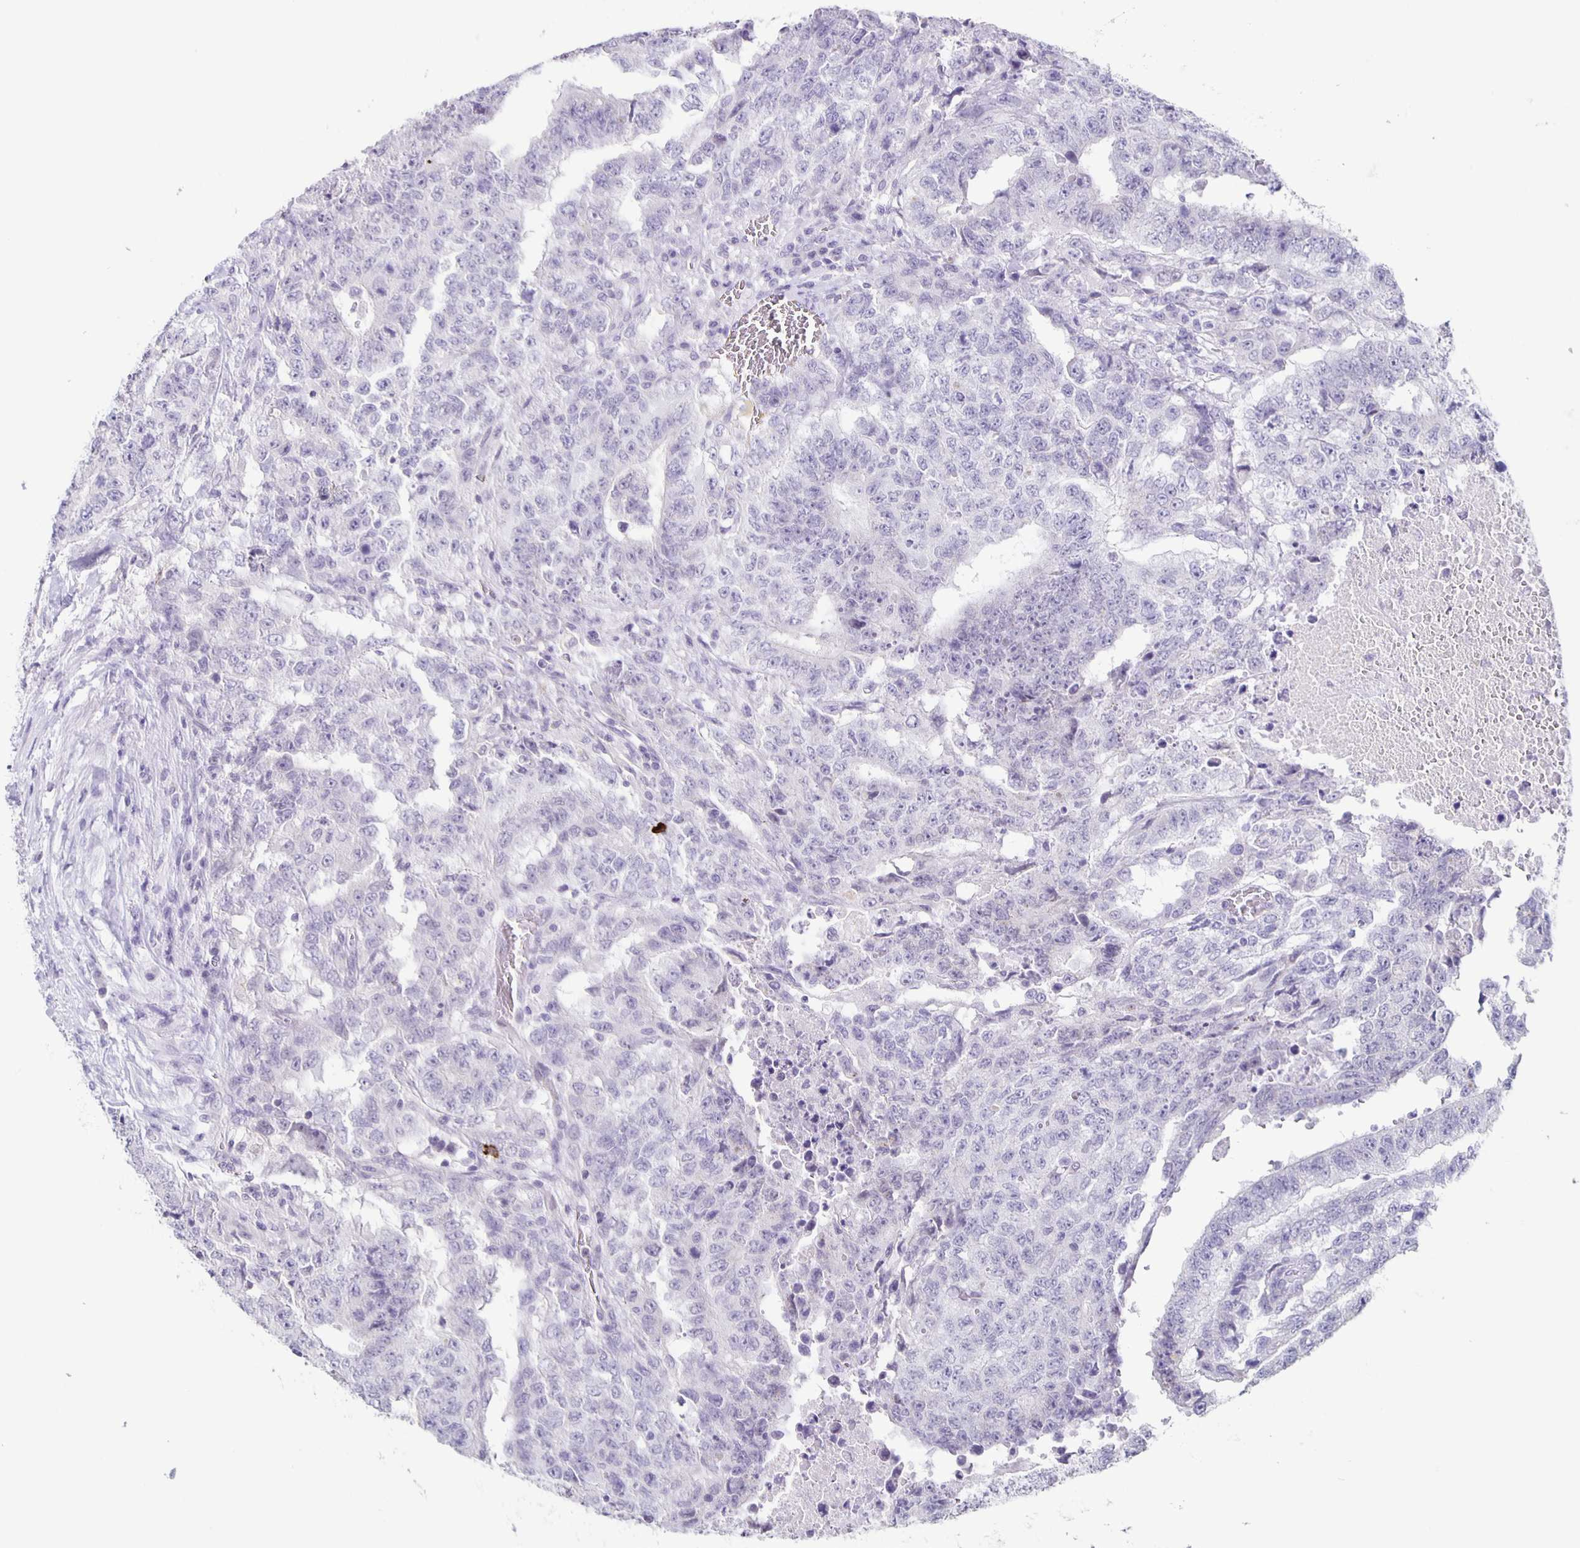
{"staining": {"intensity": "negative", "quantity": "none", "location": "none"}, "tissue": "testis cancer", "cell_type": "Tumor cells", "image_type": "cancer", "snomed": [{"axis": "morphology", "description": "Carcinoma, Embryonal, NOS"}, {"axis": "topography", "description": "Testis"}], "caption": "The immunohistochemistry (IHC) image has no significant expression in tumor cells of testis cancer (embryonal carcinoma) tissue. The staining was performed using DAB to visualize the protein expression in brown, while the nuclei were stained in blue with hematoxylin (Magnification: 20x).", "gene": "CARNS1", "patient": {"sex": "male", "age": 24}}